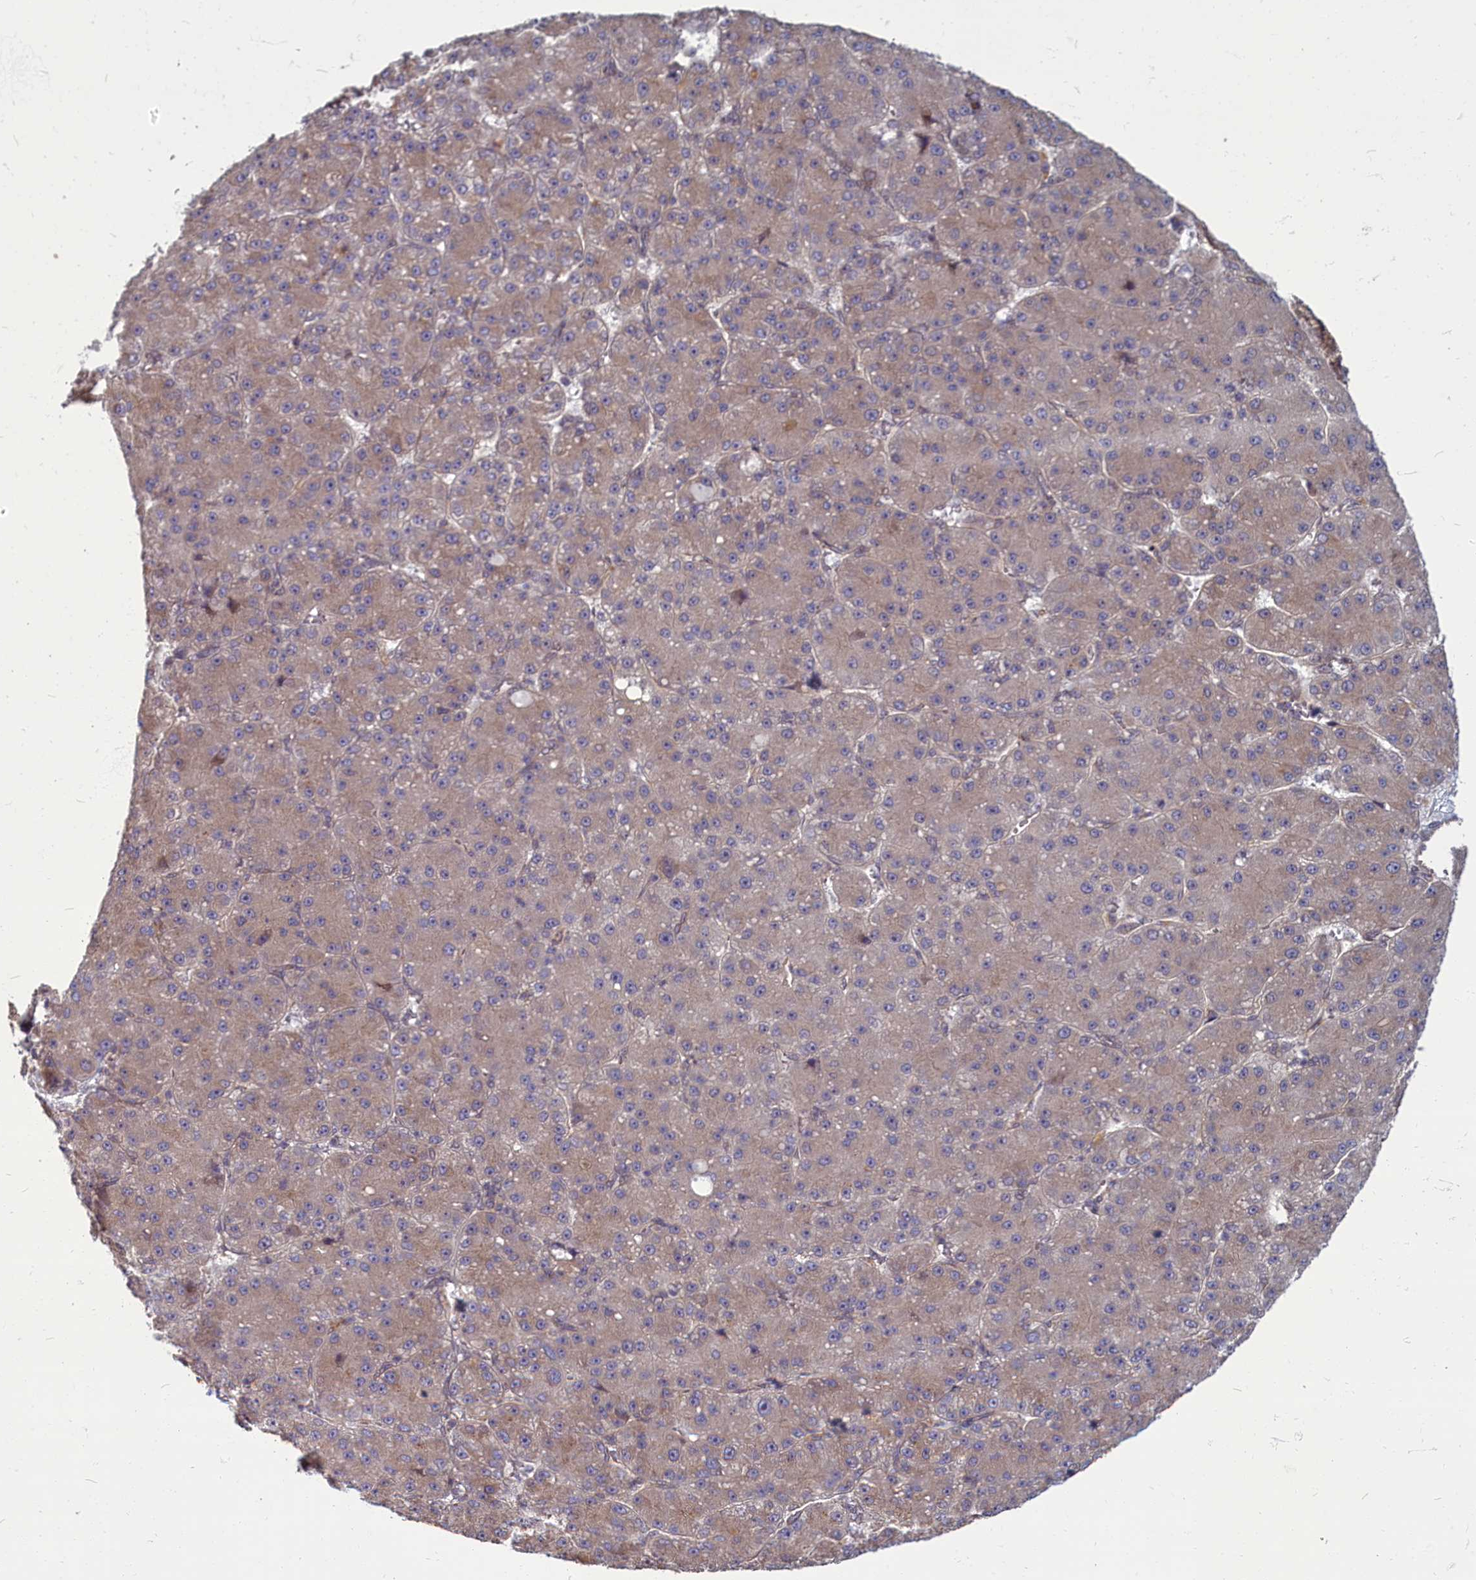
{"staining": {"intensity": "weak", "quantity": ">75%", "location": "cytoplasmic/membranous"}, "tissue": "liver cancer", "cell_type": "Tumor cells", "image_type": "cancer", "snomed": [{"axis": "morphology", "description": "Carcinoma, Hepatocellular, NOS"}, {"axis": "topography", "description": "Liver"}], "caption": "IHC image of human liver cancer (hepatocellular carcinoma) stained for a protein (brown), which displays low levels of weak cytoplasmic/membranous staining in about >75% of tumor cells.", "gene": "MYCBP", "patient": {"sex": "male", "age": 67}}